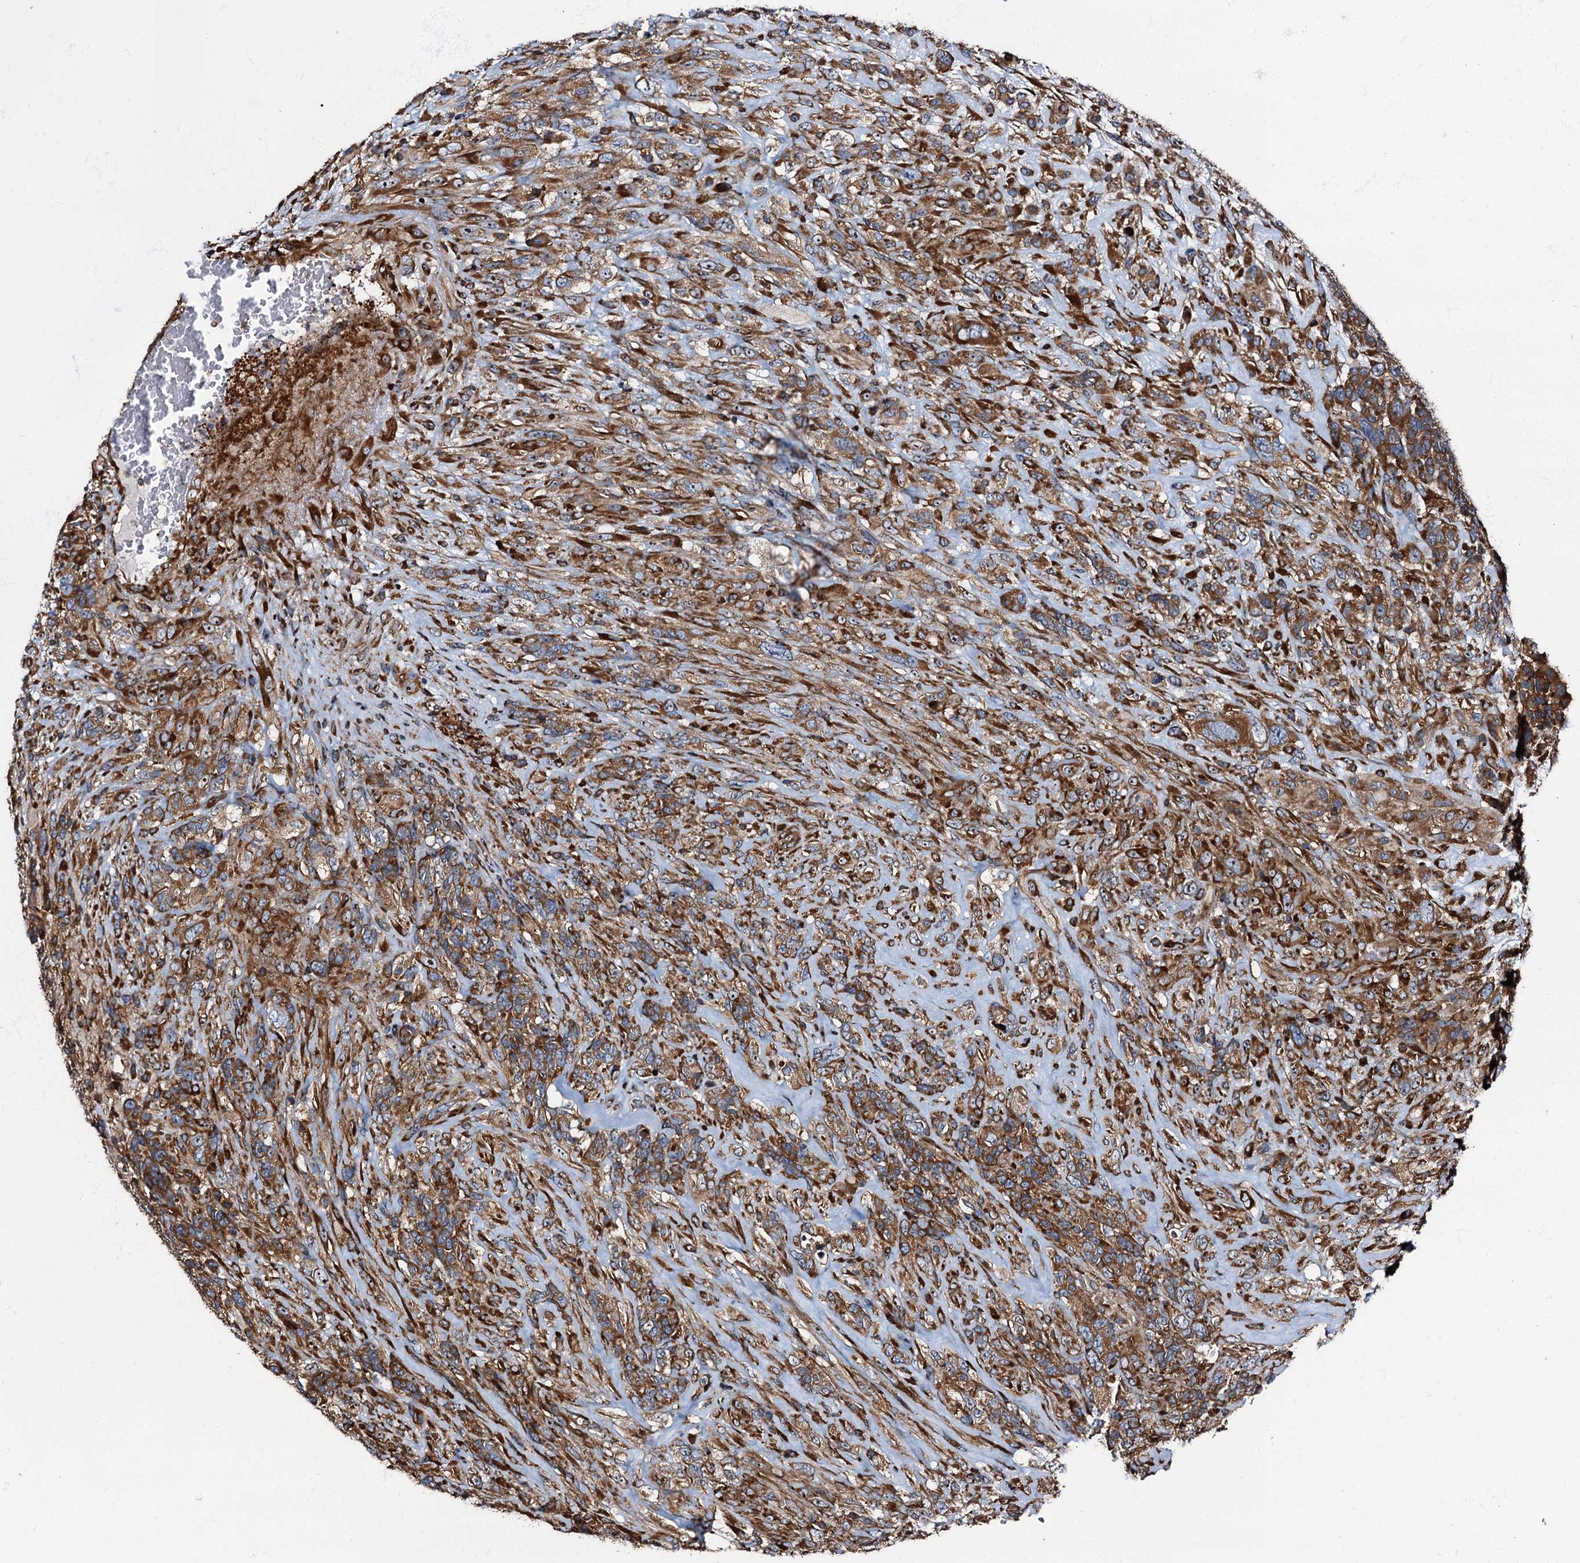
{"staining": {"intensity": "strong", "quantity": ">75%", "location": "cytoplasmic/membranous"}, "tissue": "glioma", "cell_type": "Tumor cells", "image_type": "cancer", "snomed": [{"axis": "morphology", "description": "Glioma, malignant, High grade"}, {"axis": "topography", "description": "Brain"}], "caption": "Immunohistochemistry micrograph of glioma stained for a protein (brown), which shows high levels of strong cytoplasmic/membranous staining in approximately >75% of tumor cells.", "gene": "ATP2C1", "patient": {"sex": "male", "age": 61}}